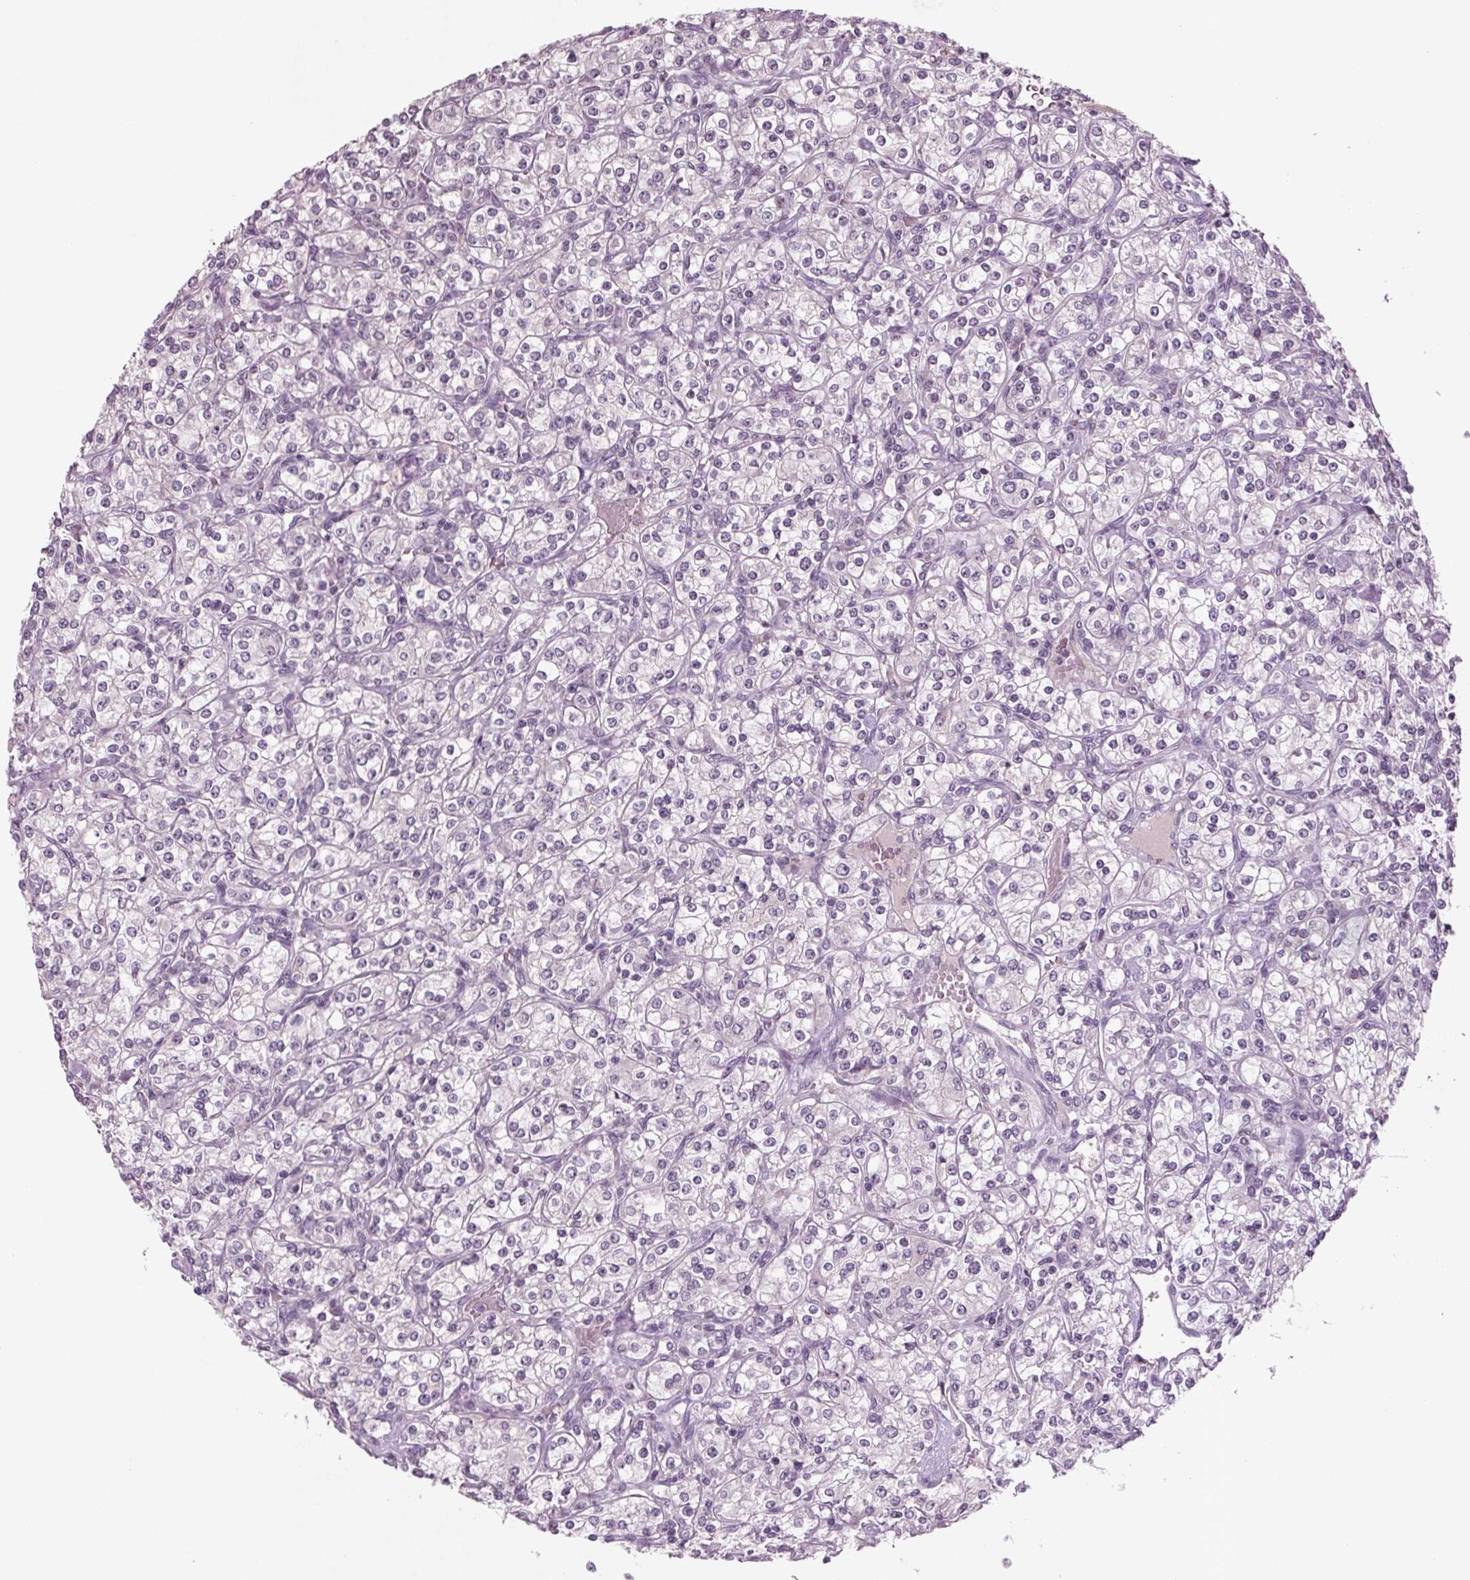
{"staining": {"intensity": "negative", "quantity": "none", "location": "none"}, "tissue": "renal cancer", "cell_type": "Tumor cells", "image_type": "cancer", "snomed": [{"axis": "morphology", "description": "Adenocarcinoma, NOS"}, {"axis": "topography", "description": "Kidney"}], "caption": "Human adenocarcinoma (renal) stained for a protein using immunohistochemistry (IHC) reveals no positivity in tumor cells.", "gene": "BHLHE22", "patient": {"sex": "male", "age": 77}}